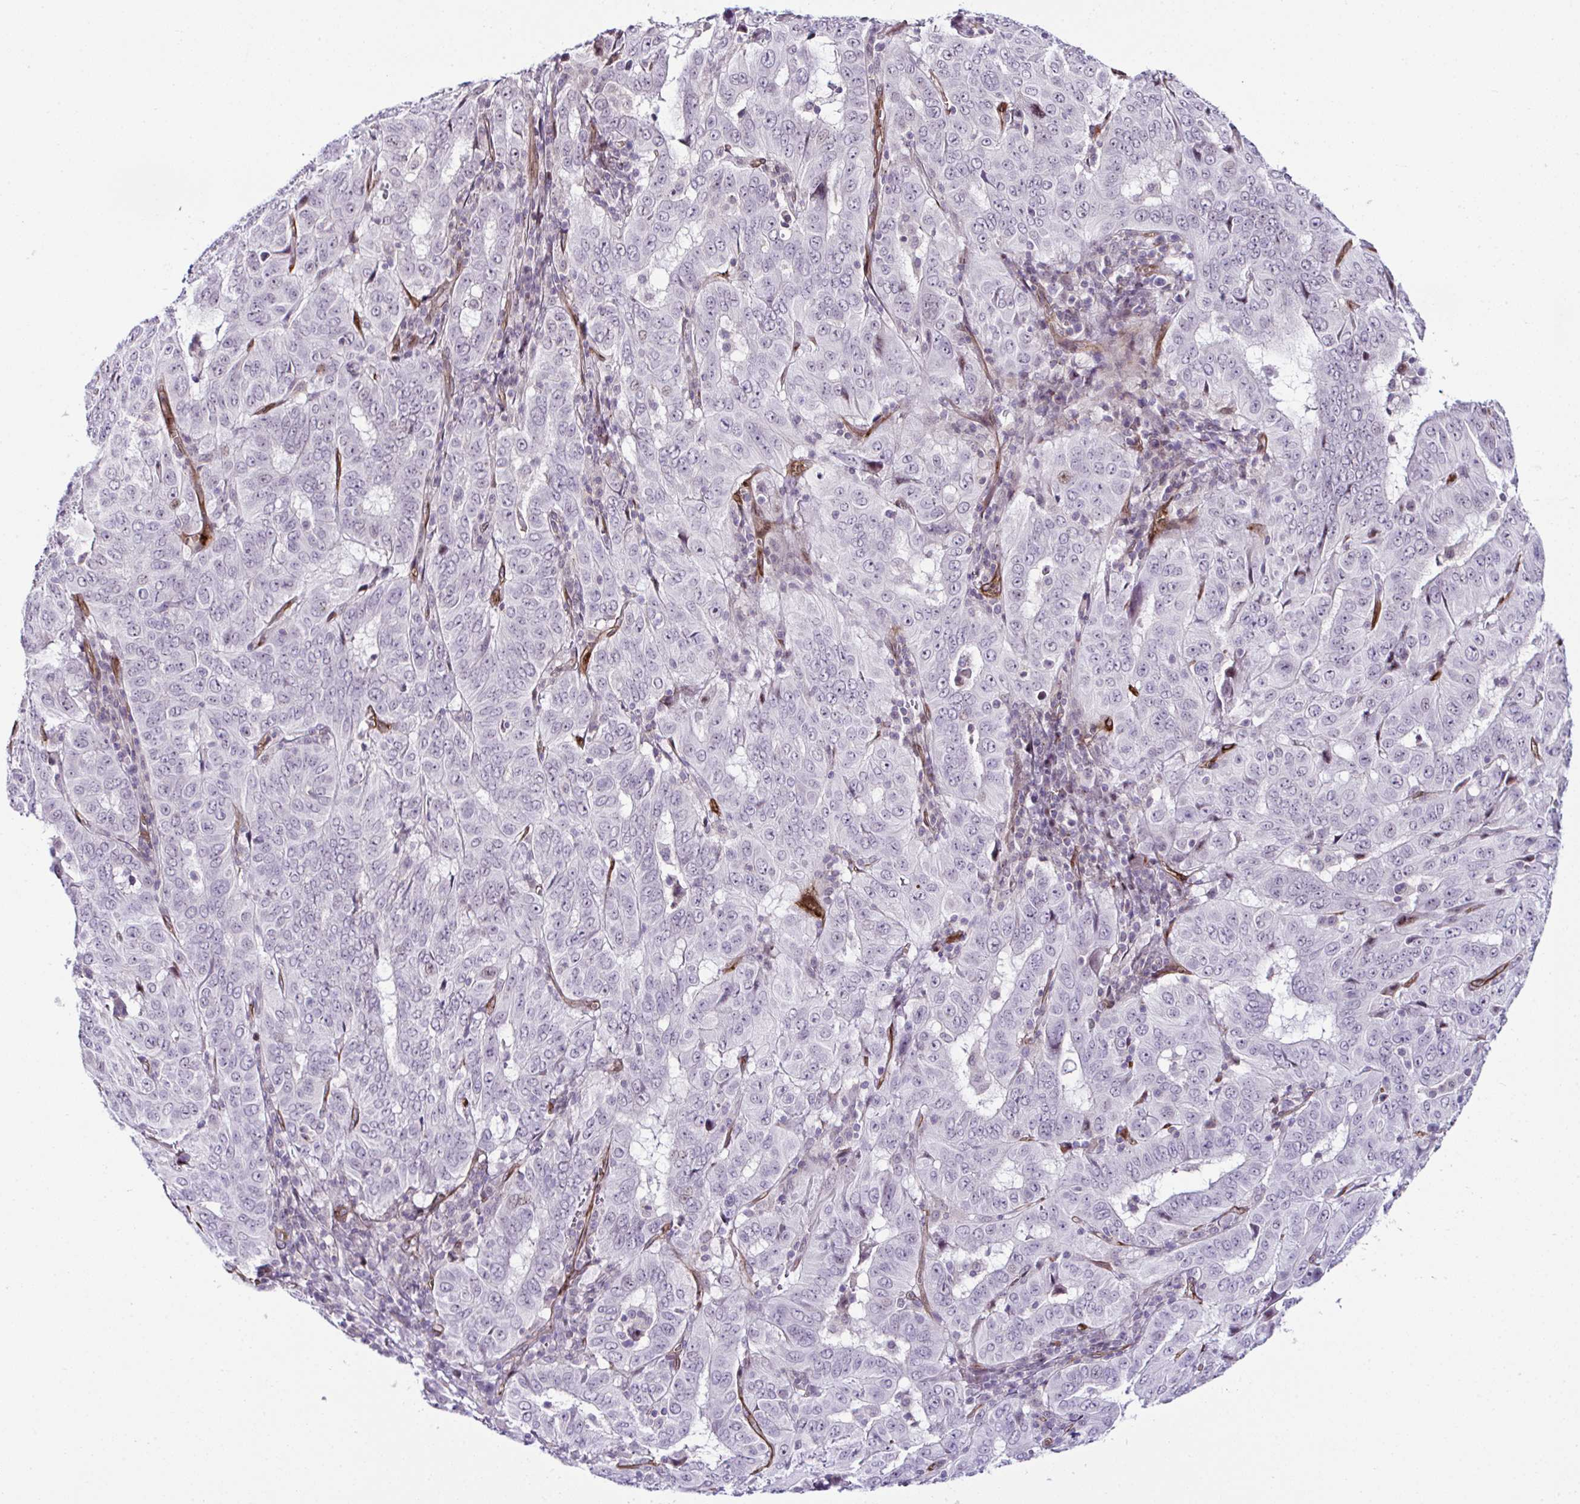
{"staining": {"intensity": "negative", "quantity": "none", "location": "none"}, "tissue": "pancreatic cancer", "cell_type": "Tumor cells", "image_type": "cancer", "snomed": [{"axis": "morphology", "description": "Adenocarcinoma, NOS"}, {"axis": "topography", "description": "Pancreas"}], "caption": "This histopathology image is of adenocarcinoma (pancreatic) stained with immunohistochemistry to label a protein in brown with the nuclei are counter-stained blue. There is no staining in tumor cells. (Stains: DAB (3,3'-diaminobenzidine) immunohistochemistry with hematoxylin counter stain, Microscopy: brightfield microscopy at high magnification).", "gene": "FBXO34", "patient": {"sex": "male", "age": 63}}